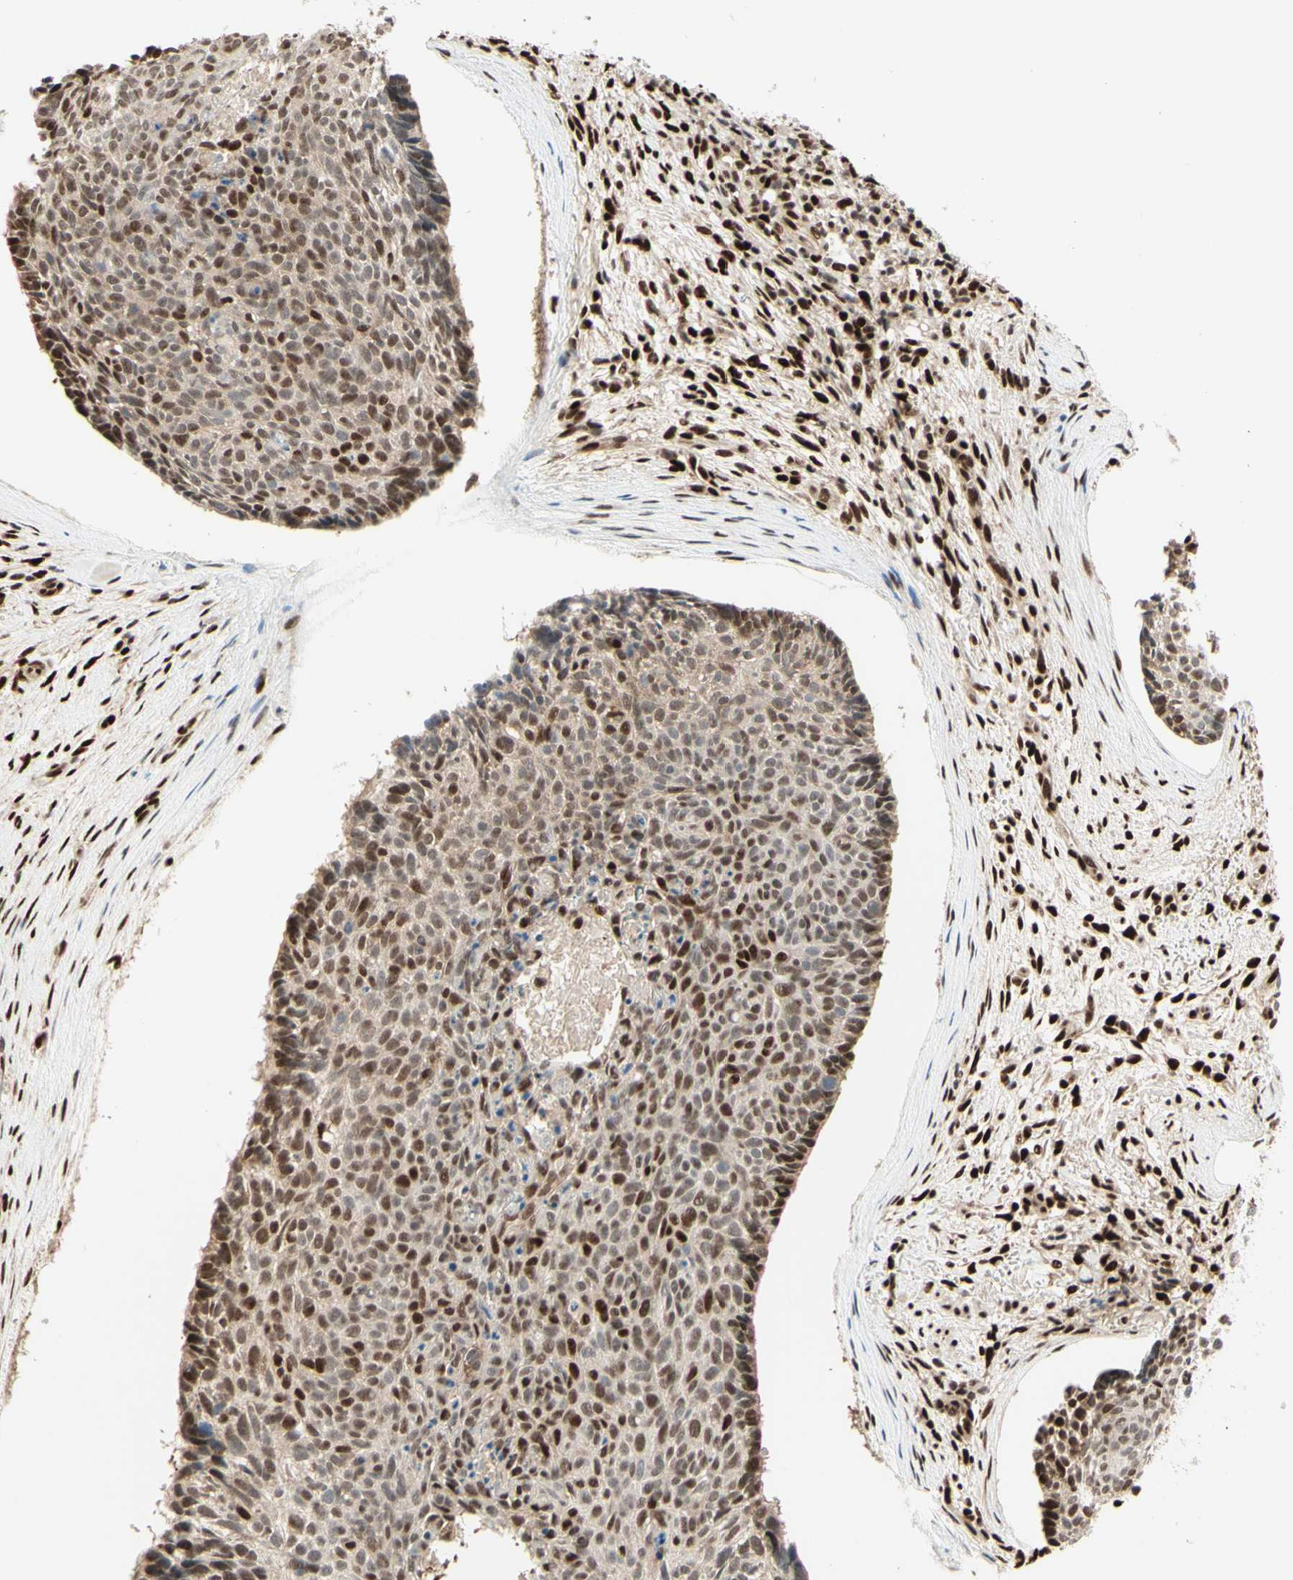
{"staining": {"intensity": "strong", "quantity": ">75%", "location": "nuclear"}, "tissue": "skin cancer", "cell_type": "Tumor cells", "image_type": "cancer", "snomed": [{"axis": "morphology", "description": "Normal tissue, NOS"}, {"axis": "morphology", "description": "Basal cell carcinoma"}, {"axis": "topography", "description": "Skin"}], "caption": "A brown stain highlights strong nuclear expression of a protein in human skin cancer tumor cells. (DAB (3,3'-diaminobenzidine) IHC, brown staining for protein, blue staining for nuclei).", "gene": "NR3C1", "patient": {"sex": "female", "age": 56}}